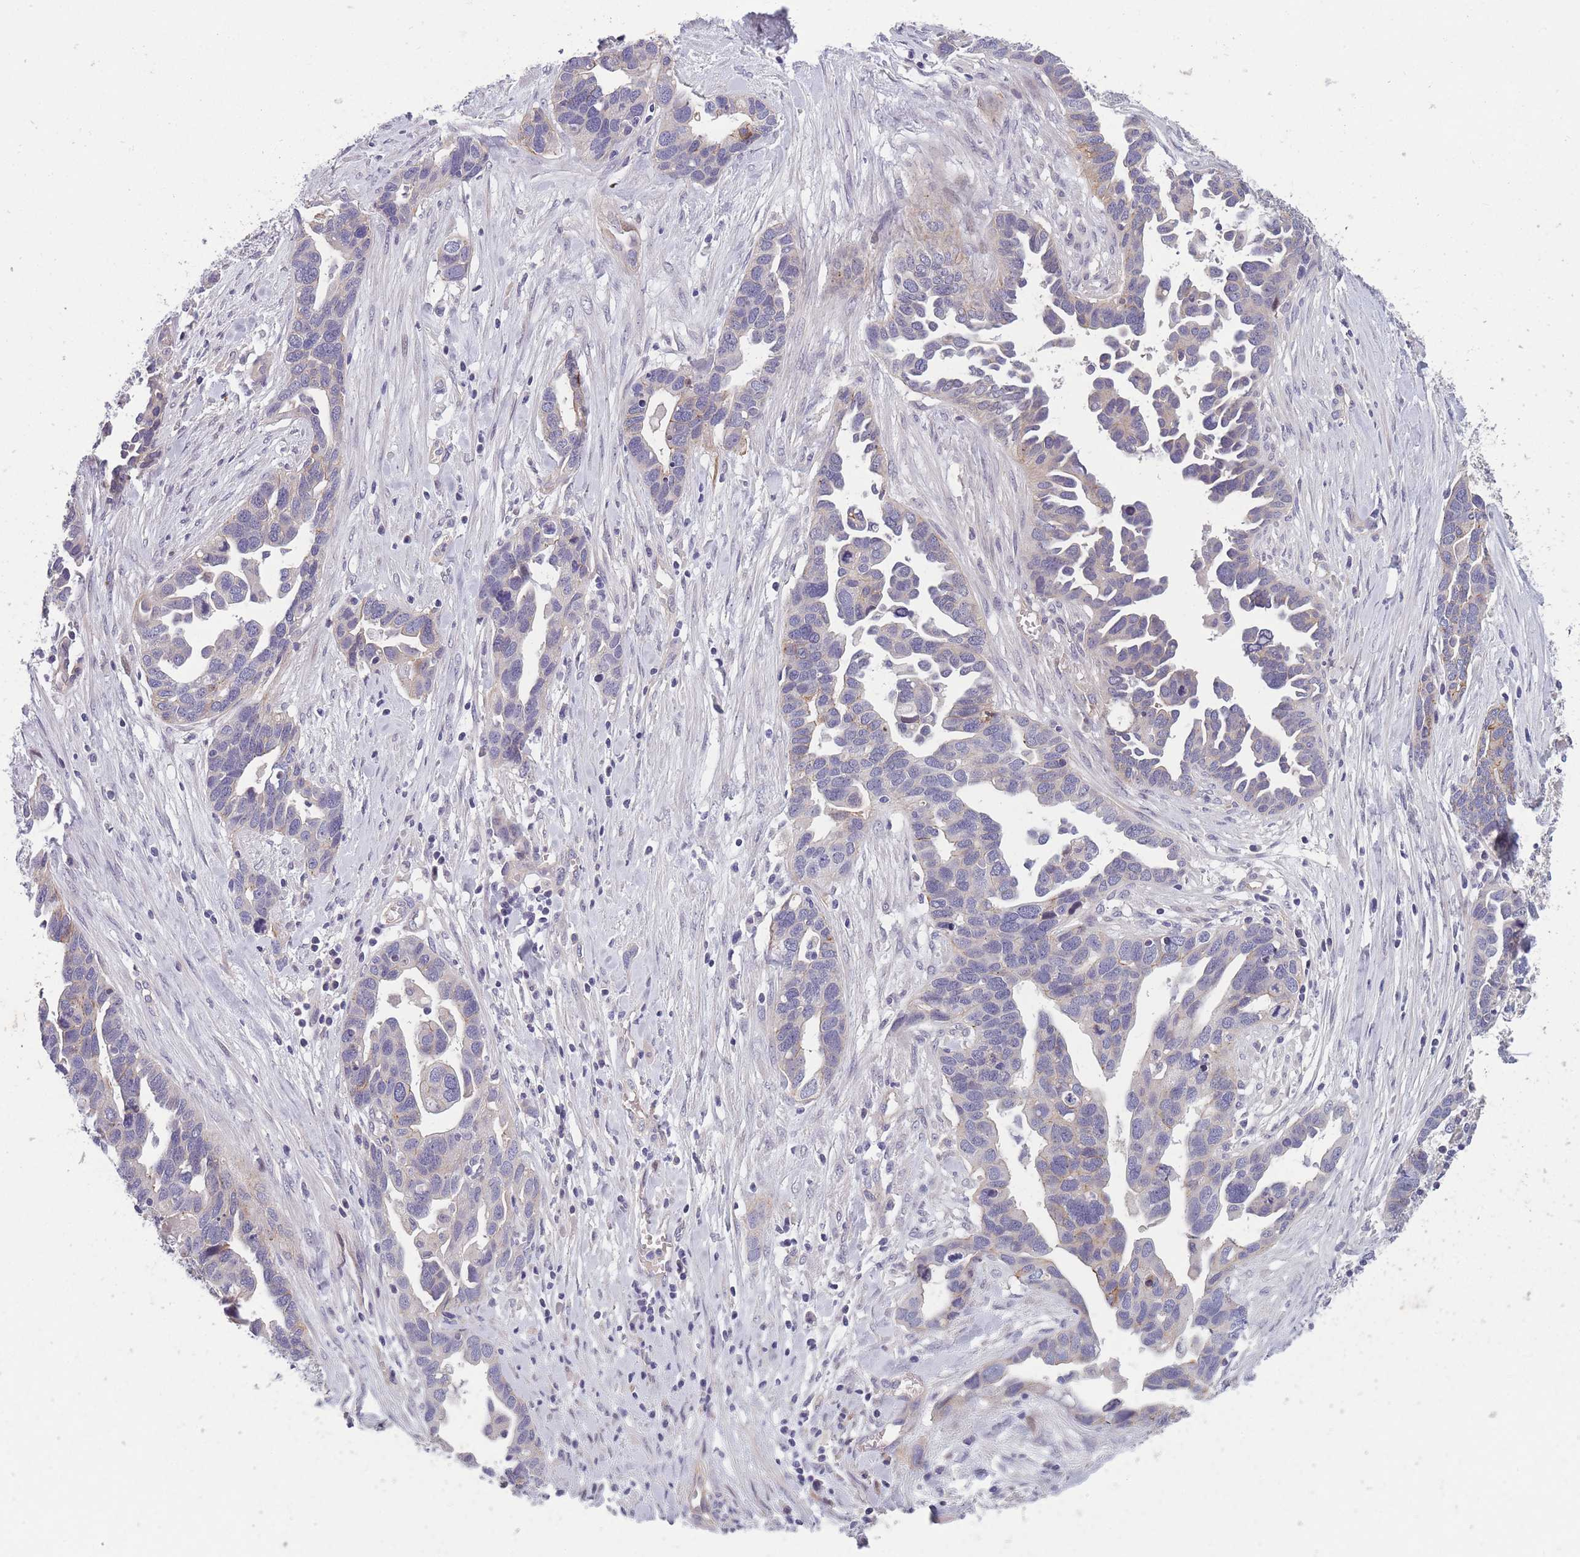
{"staining": {"intensity": "negative", "quantity": "none", "location": "none"}, "tissue": "ovarian cancer", "cell_type": "Tumor cells", "image_type": "cancer", "snomed": [{"axis": "morphology", "description": "Cystadenocarcinoma, serous, NOS"}, {"axis": "topography", "description": "Ovary"}], "caption": "Ovarian serous cystadenocarcinoma was stained to show a protein in brown. There is no significant staining in tumor cells.", "gene": "FAM83F", "patient": {"sex": "female", "age": 54}}